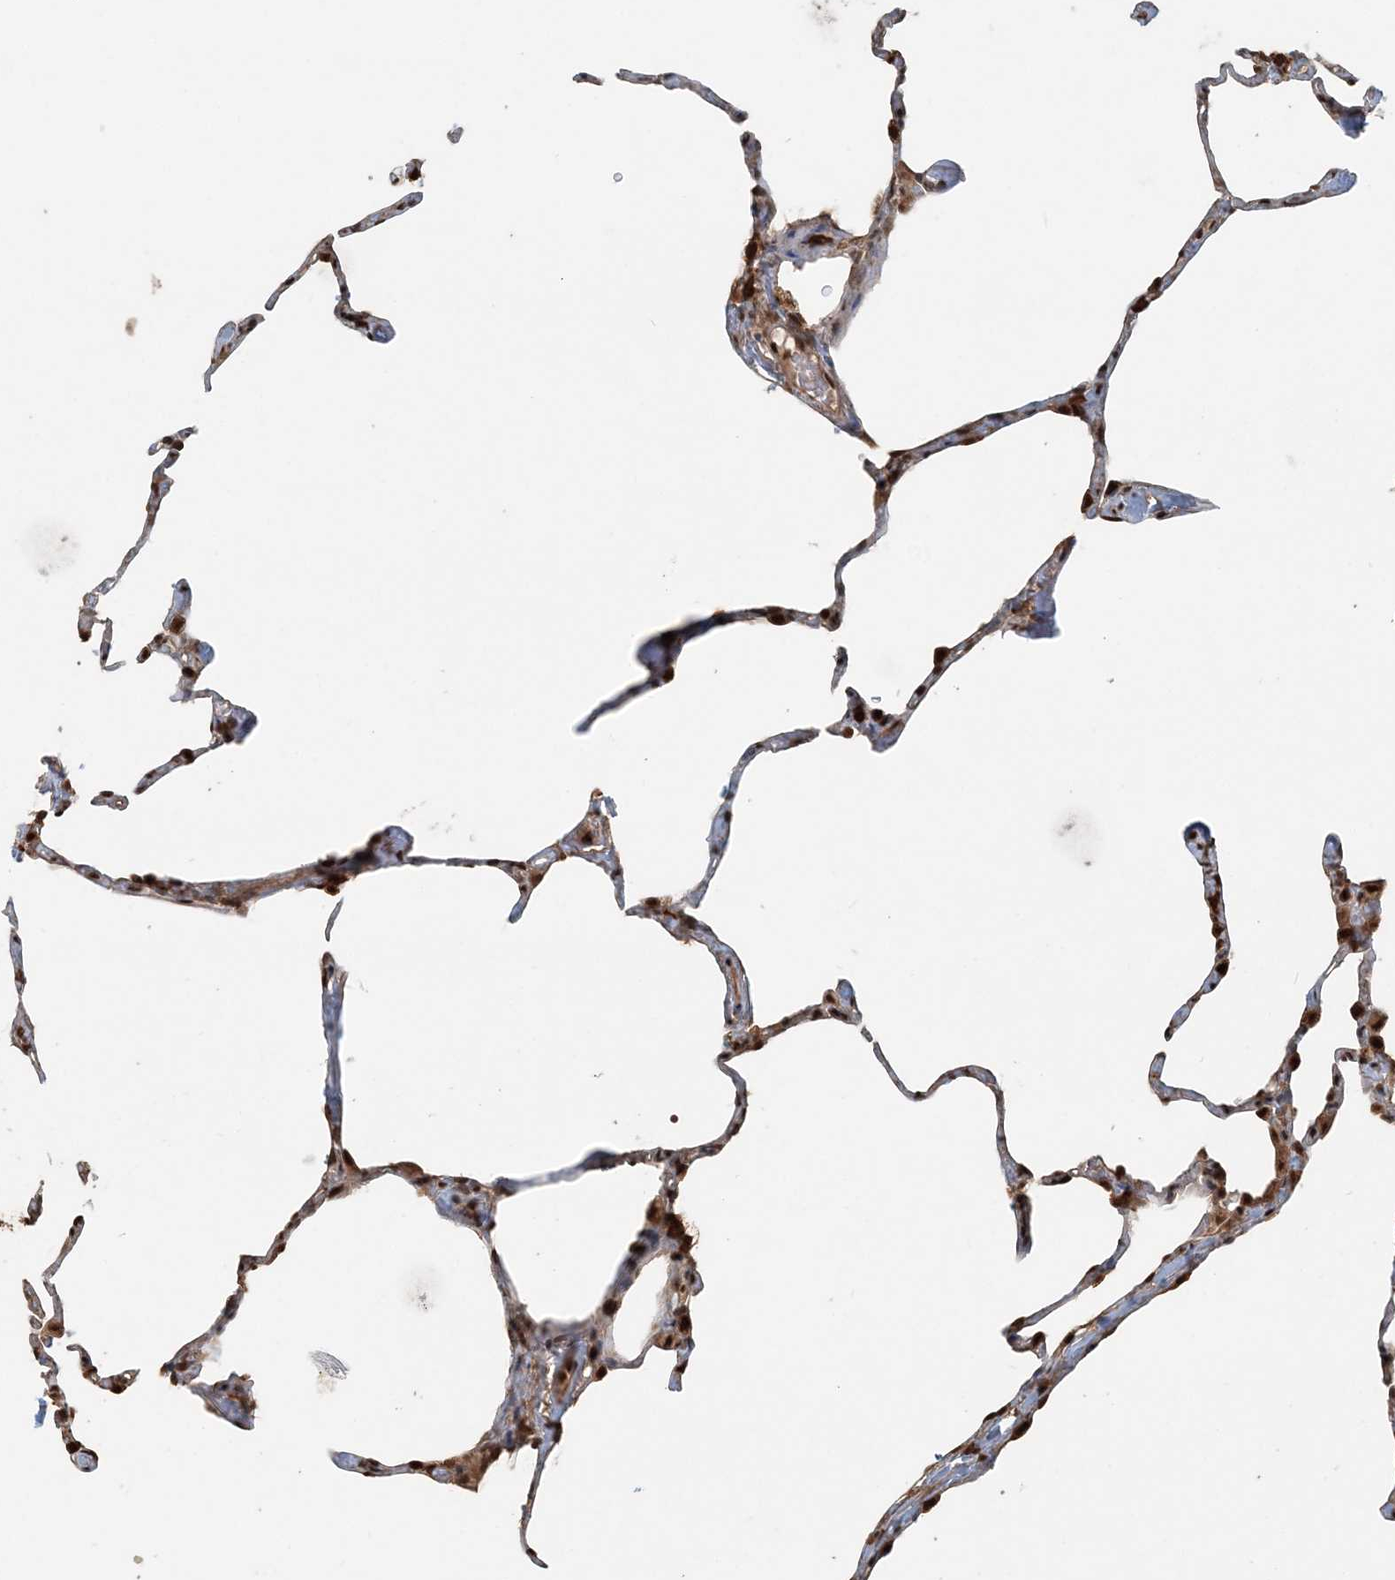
{"staining": {"intensity": "moderate", "quantity": ">75%", "location": "cytoplasmic/membranous,nuclear"}, "tissue": "lung", "cell_type": "Alveolar cells", "image_type": "normal", "snomed": [{"axis": "morphology", "description": "Normal tissue, NOS"}, {"axis": "topography", "description": "Lung"}], "caption": "Immunohistochemical staining of unremarkable human lung displays moderate cytoplasmic/membranous,nuclear protein staining in approximately >75% of alveolar cells. (Brightfield microscopy of DAB IHC at high magnification).", "gene": "ARHGAP35", "patient": {"sex": "male", "age": 65}}